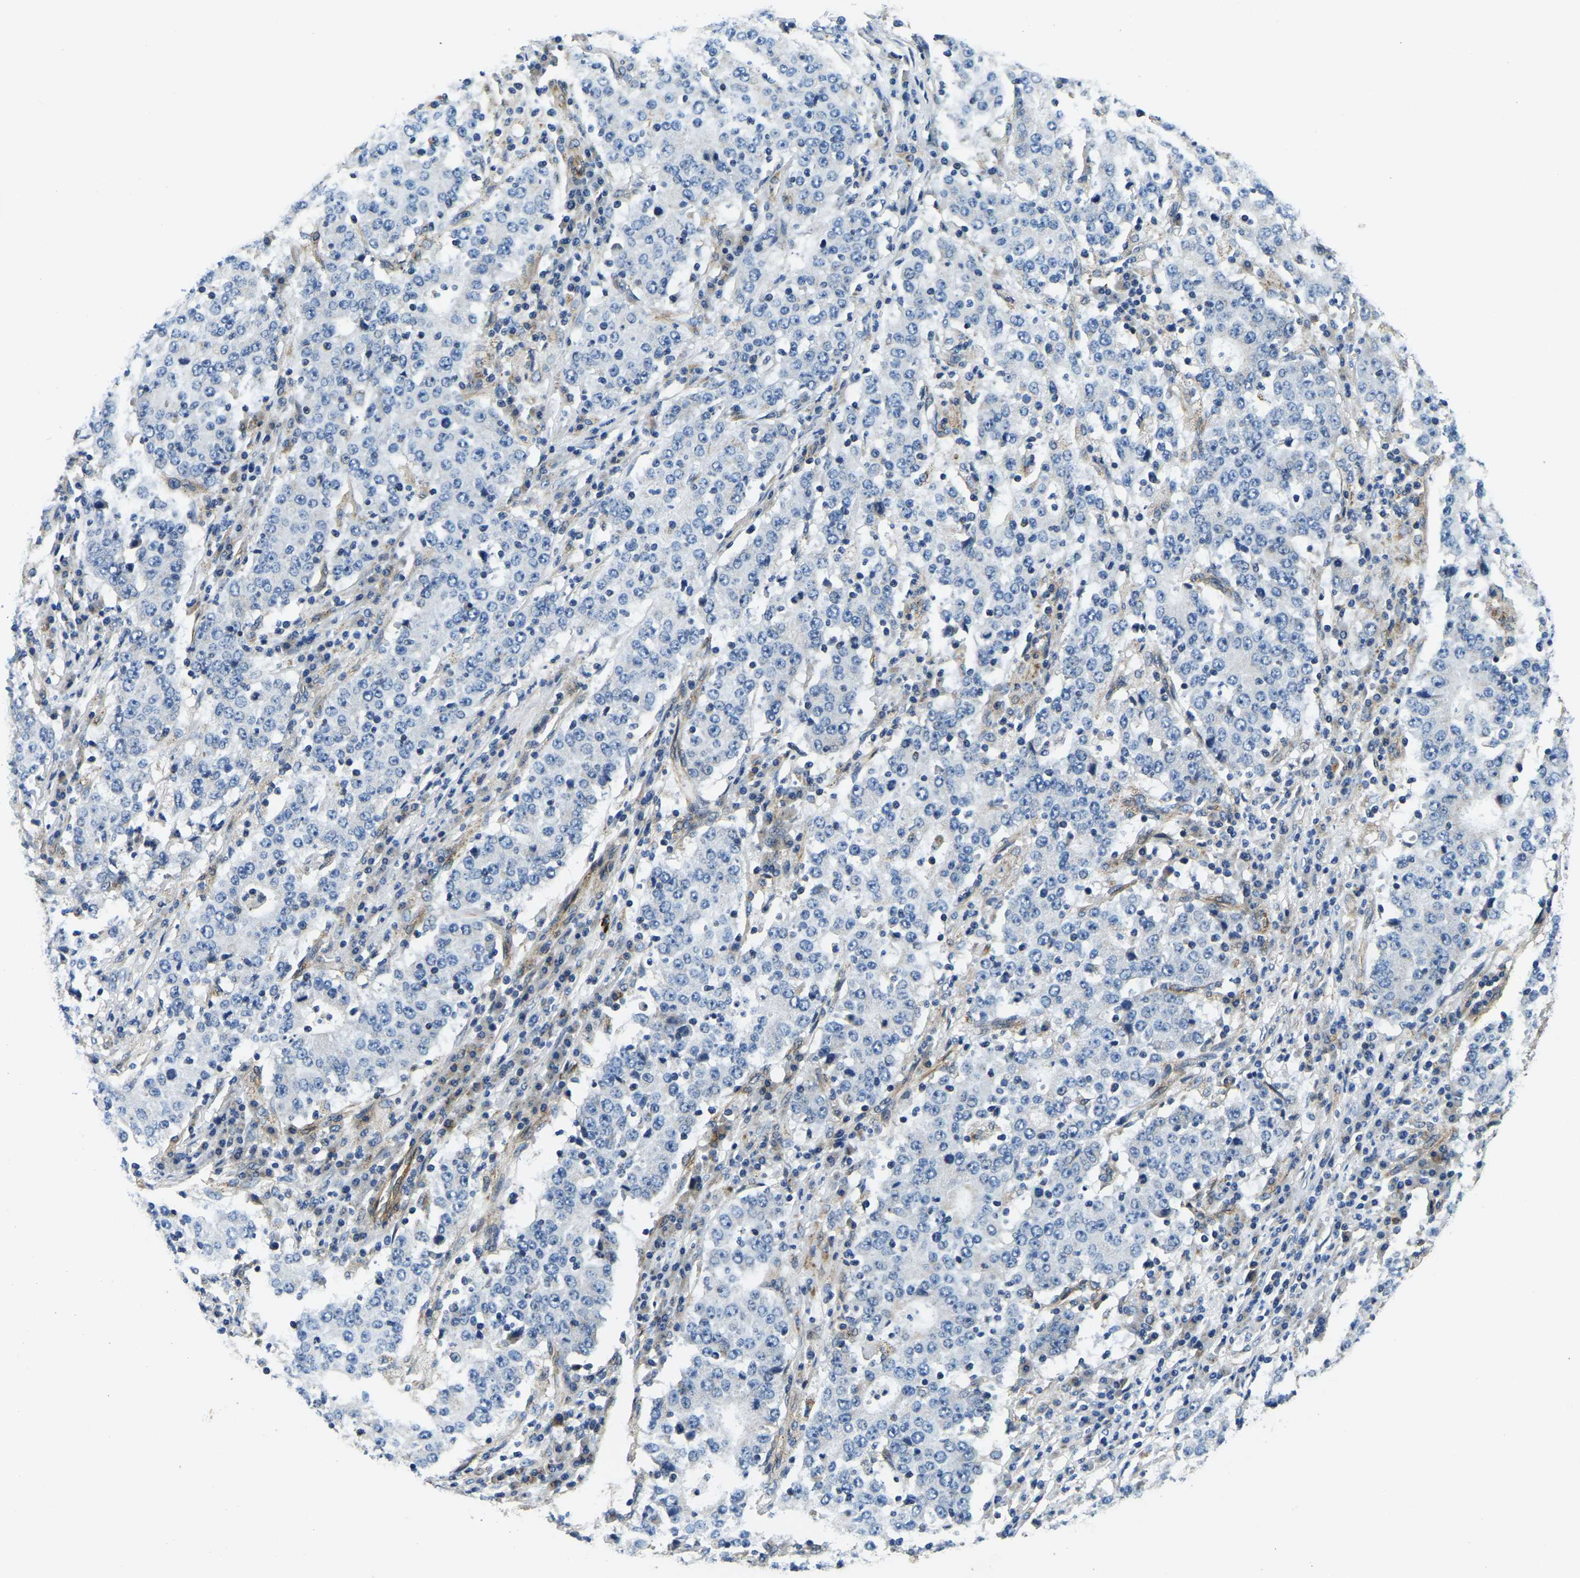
{"staining": {"intensity": "negative", "quantity": "none", "location": "none"}, "tissue": "stomach cancer", "cell_type": "Tumor cells", "image_type": "cancer", "snomed": [{"axis": "morphology", "description": "Adenocarcinoma, NOS"}, {"axis": "topography", "description": "Stomach"}], "caption": "Immunohistochemical staining of stomach adenocarcinoma demonstrates no significant staining in tumor cells.", "gene": "RNF39", "patient": {"sex": "male", "age": 59}}